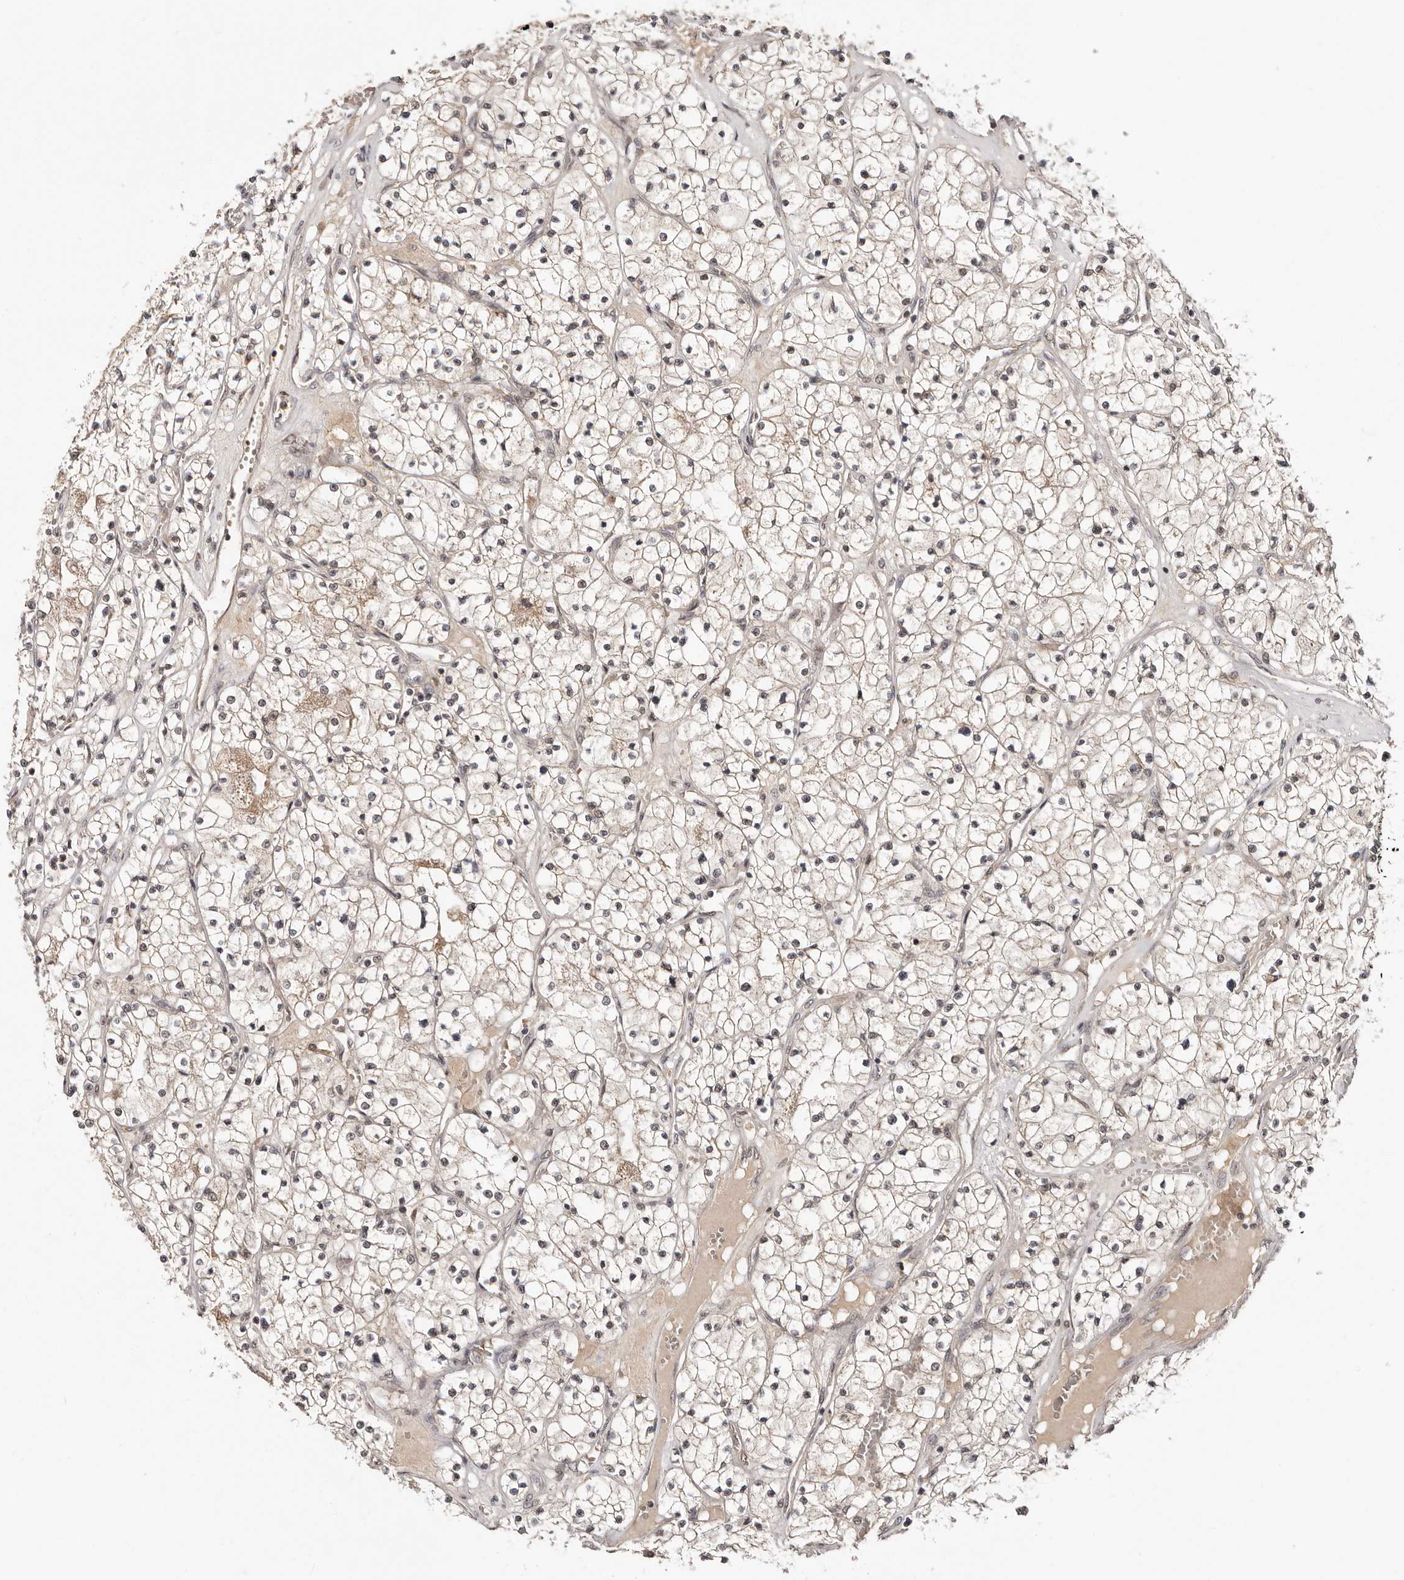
{"staining": {"intensity": "weak", "quantity": ">75%", "location": "cytoplasmic/membranous"}, "tissue": "renal cancer", "cell_type": "Tumor cells", "image_type": "cancer", "snomed": [{"axis": "morphology", "description": "Normal tissue, NOS"}, {"axis": "morphology", "description": "Adenocarcinoma, NOS"}, {"axis": "topography", "description": "Kidney"}], "caption": "Protein expression analysis of human adenocarcinoma (renal) reveals weak cytoplasmic/membranous expression in about >75% of tumor cells.", "gene": "MED8", "patient": {"sex": "male", "age": 68}}